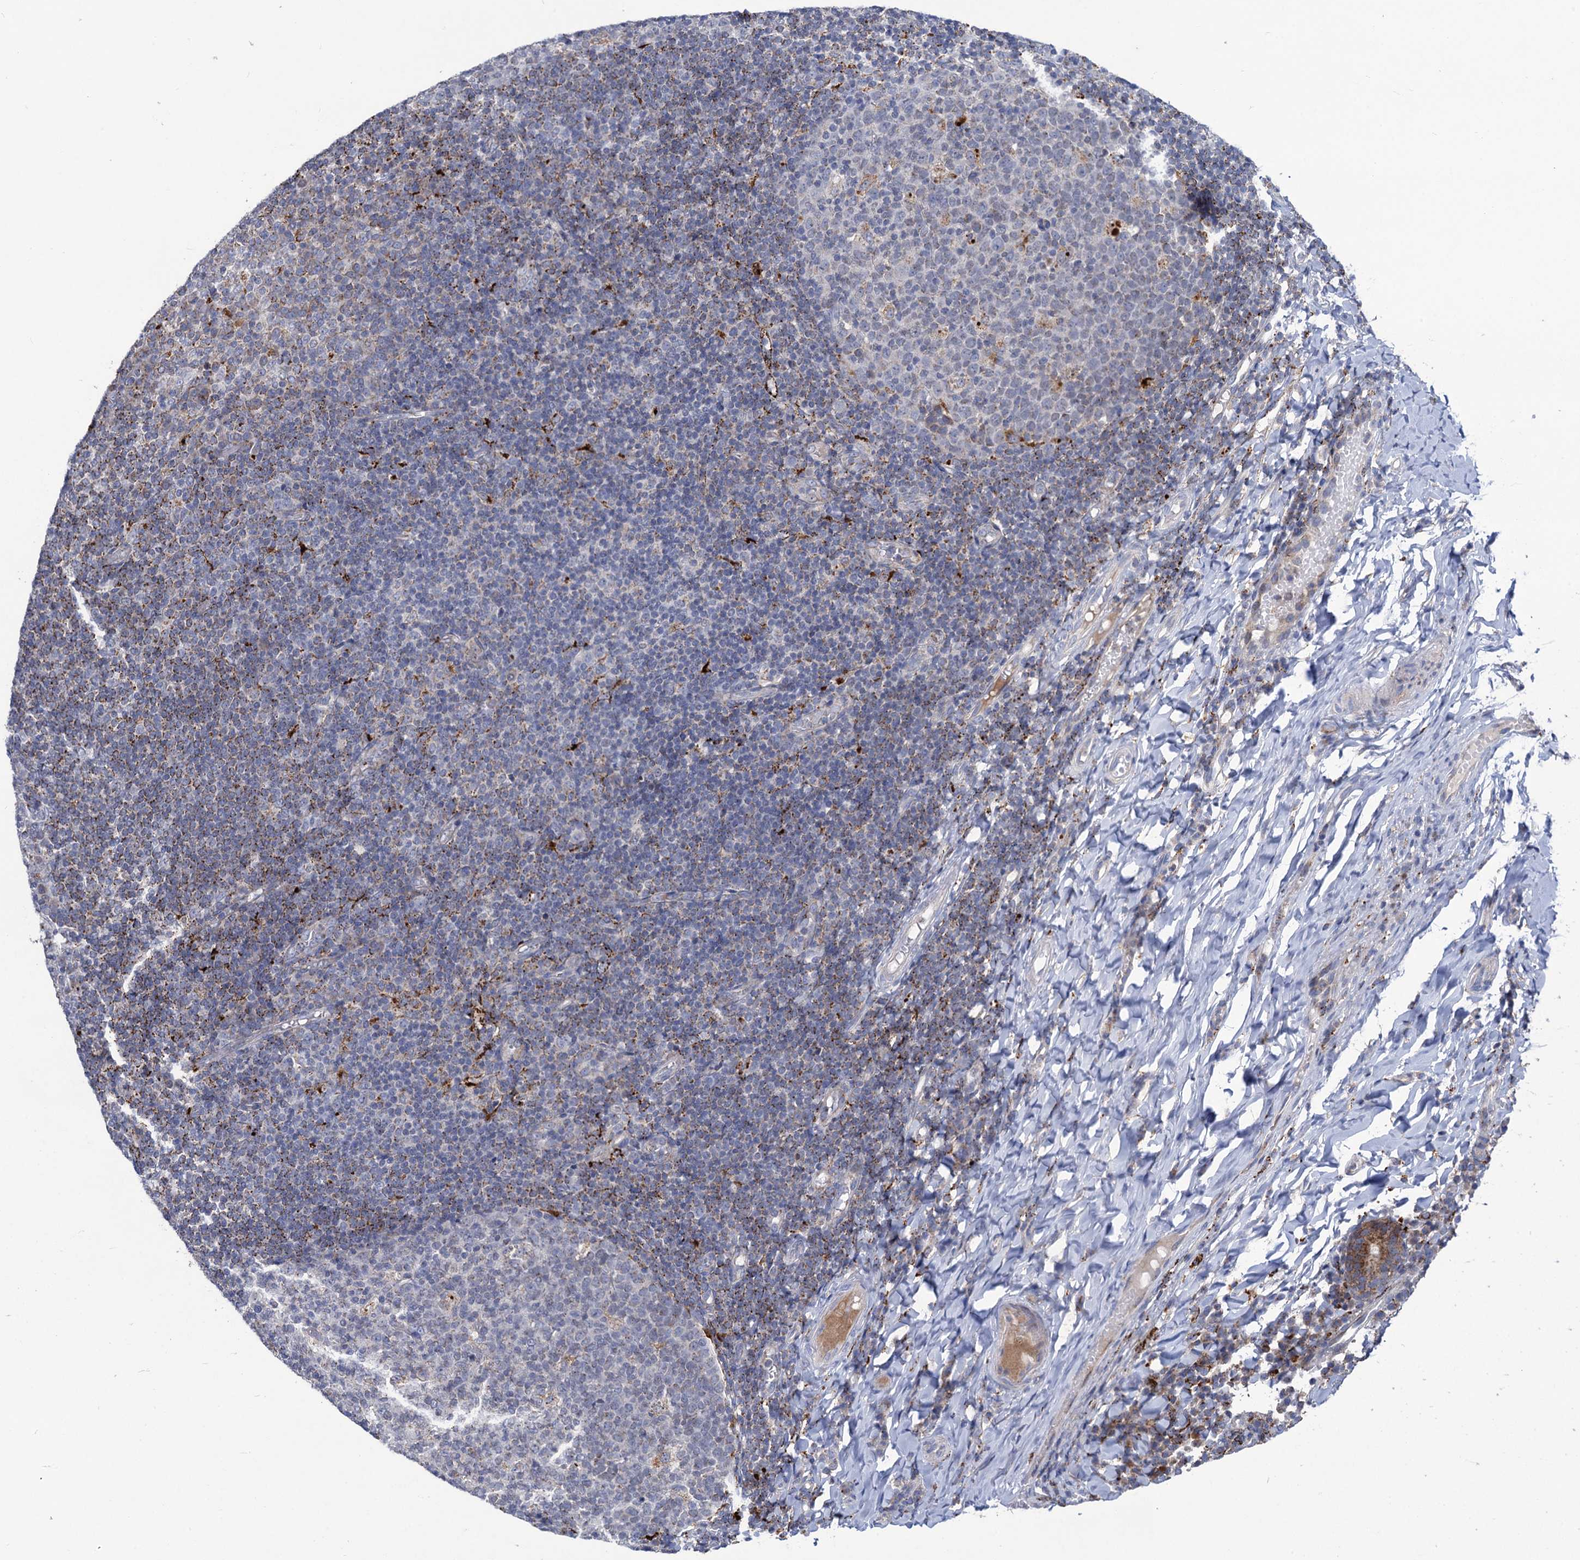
{"staining": {"intensity": "negative", "quantity": "none", "location": "none"}, "tissue": "tonsil", "cell_type": "Germinal center cells", "image_type": "normal", "snomed": [{"axis": "morphology", "description": "Normal tissue, NOS"}, {"axis": "topography", "description": "Tonsil"}], "caption": "The immunohistochemistry photomicrograph has no significant staining in germinal center cells of tonsil.", "gene": "ANKS3", "patient": {"sex": "female", "age": 19}}